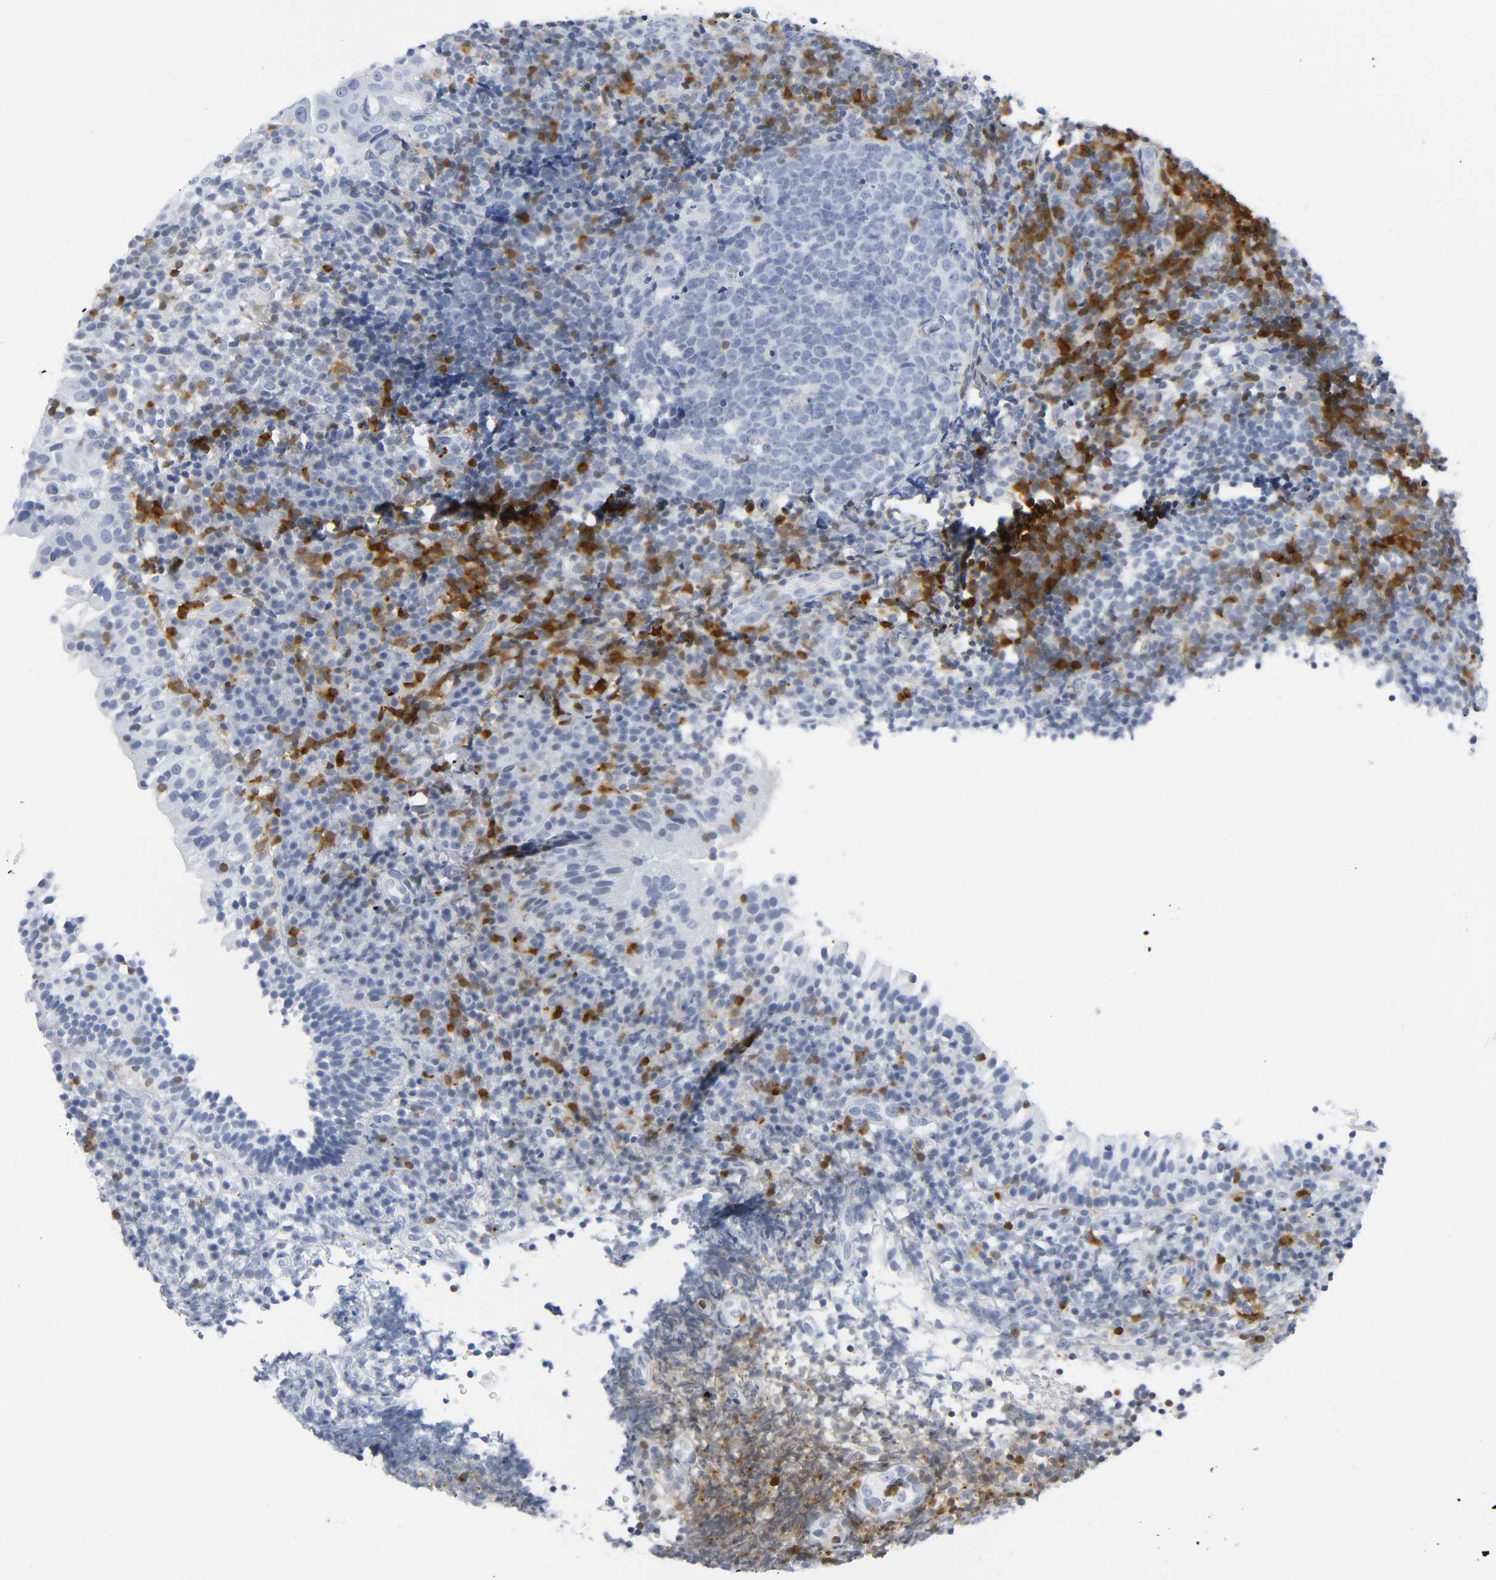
{"staining": {"intensity": "strong", "quantity": "<25%", "location": "cytoplasmic/membranous,nuclear"}, "tissue": "tonsil", "cell_type": "Germinal center cells", "image_type": "normal", "snomed": [{"axis": "morphology", "description": "Normal tissue, NOS"}, {"axis": "topography", "description": "Tonsil"}], "caption": "Tonsil was stained to show a protein in brown. There is medium levels of strong cytoplasmic/membranous,nuclear positivity in approximately <25% of germinal center cells. Immunohistochemistry stains the protein of interest in brown and the nuclei are stained blue.", "gene": "DOK2", "patient": {"sex": "female", "age": 40}}